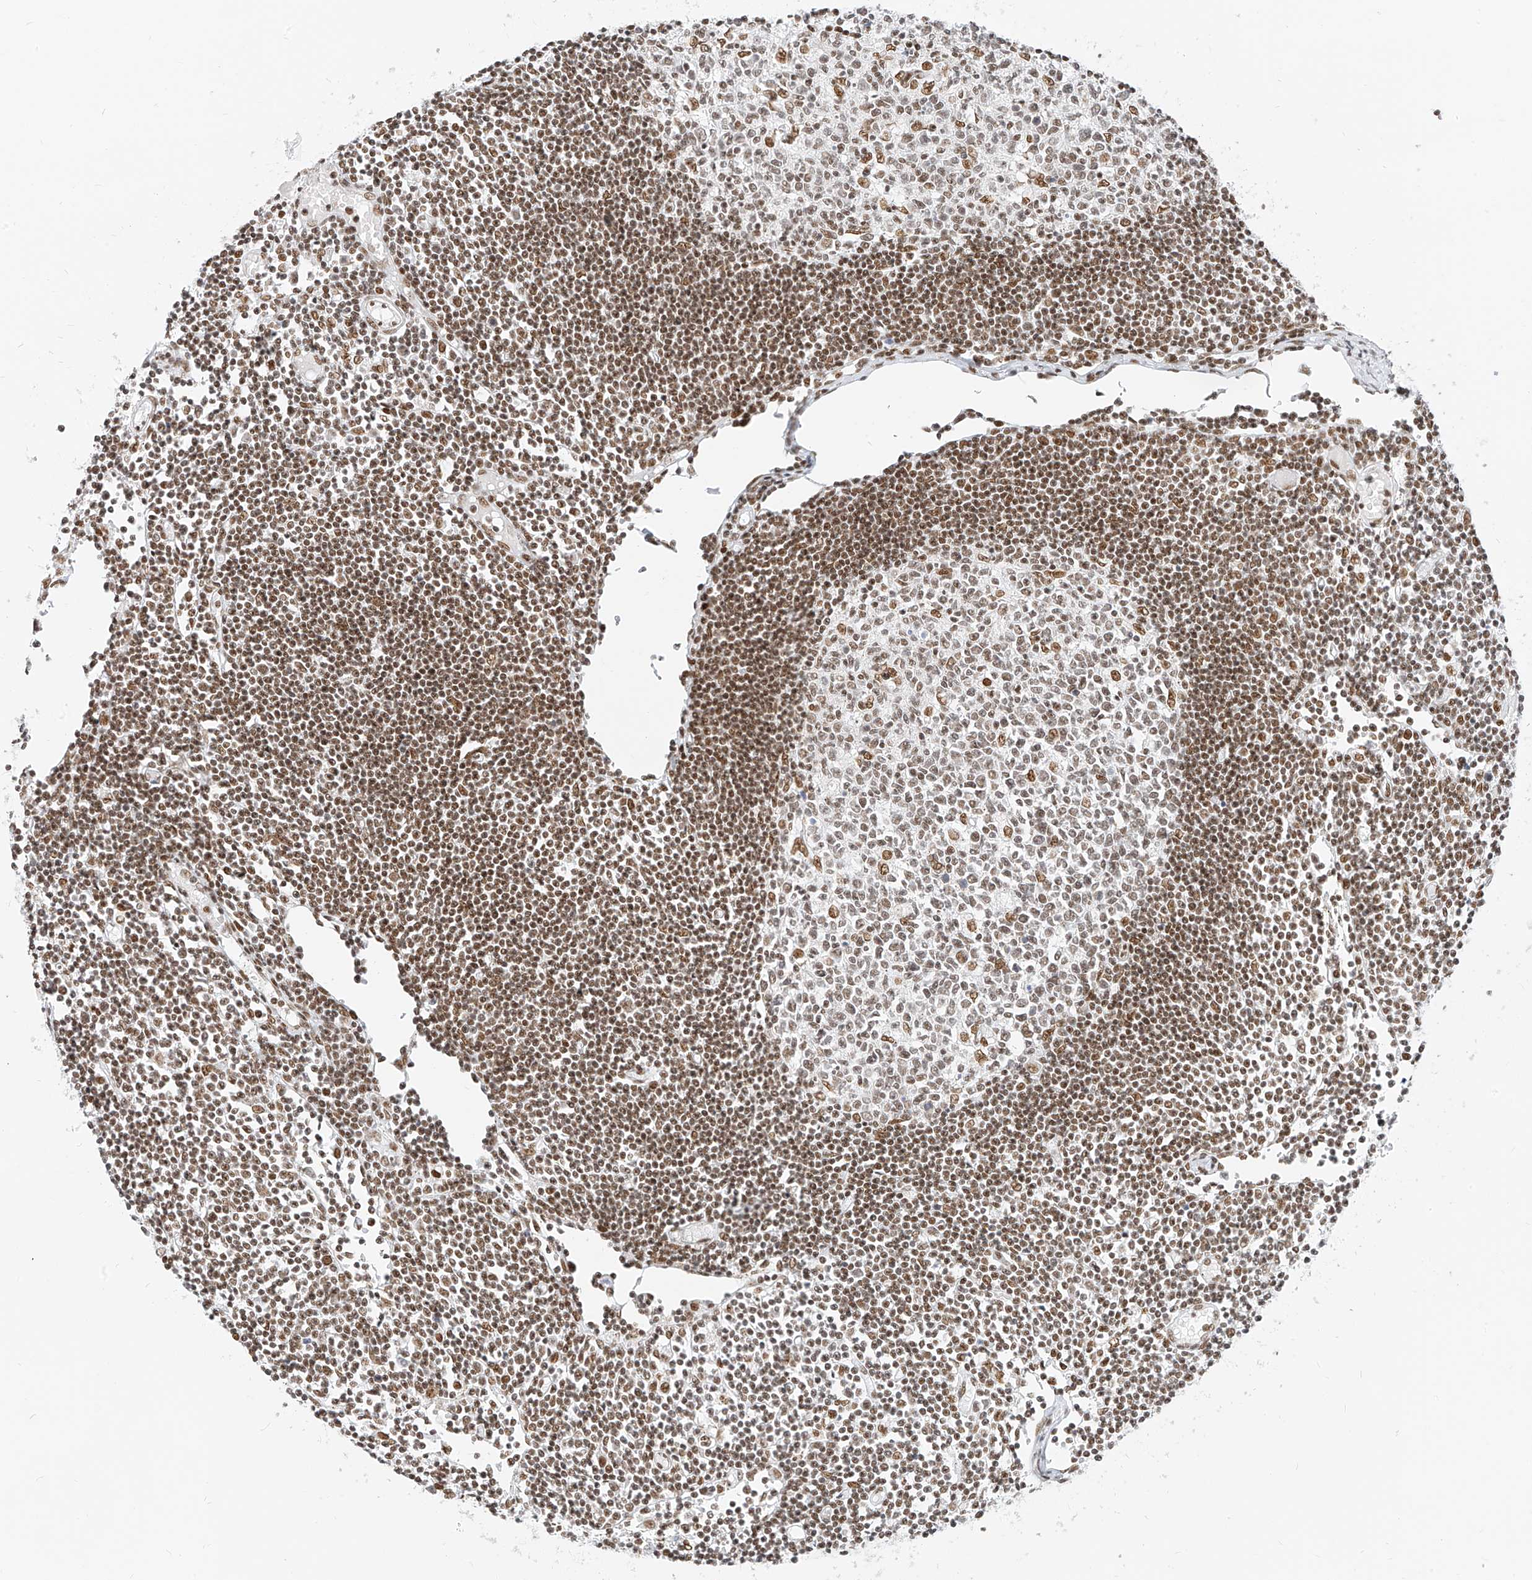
{"staining": {"intensity": "moderate", "quantity": "25%-75%", "location": "nuclear"}, "tissue": "lymph node", "cell_type": "Germinal center cells", "image_type": "normal", "snomed": [{"axis": "morphology", "description": "Normal tissue, NOS"}, {"axis": "topography", "description": "Lymph node"}], "caption": "Protein analysis of benign lymph node demonstrates moderate nuclear staining in approximately 25%-75% of germinal center cells.", "gene": "SMARCA2", "patient": {"sex": "female", "age": 11}}